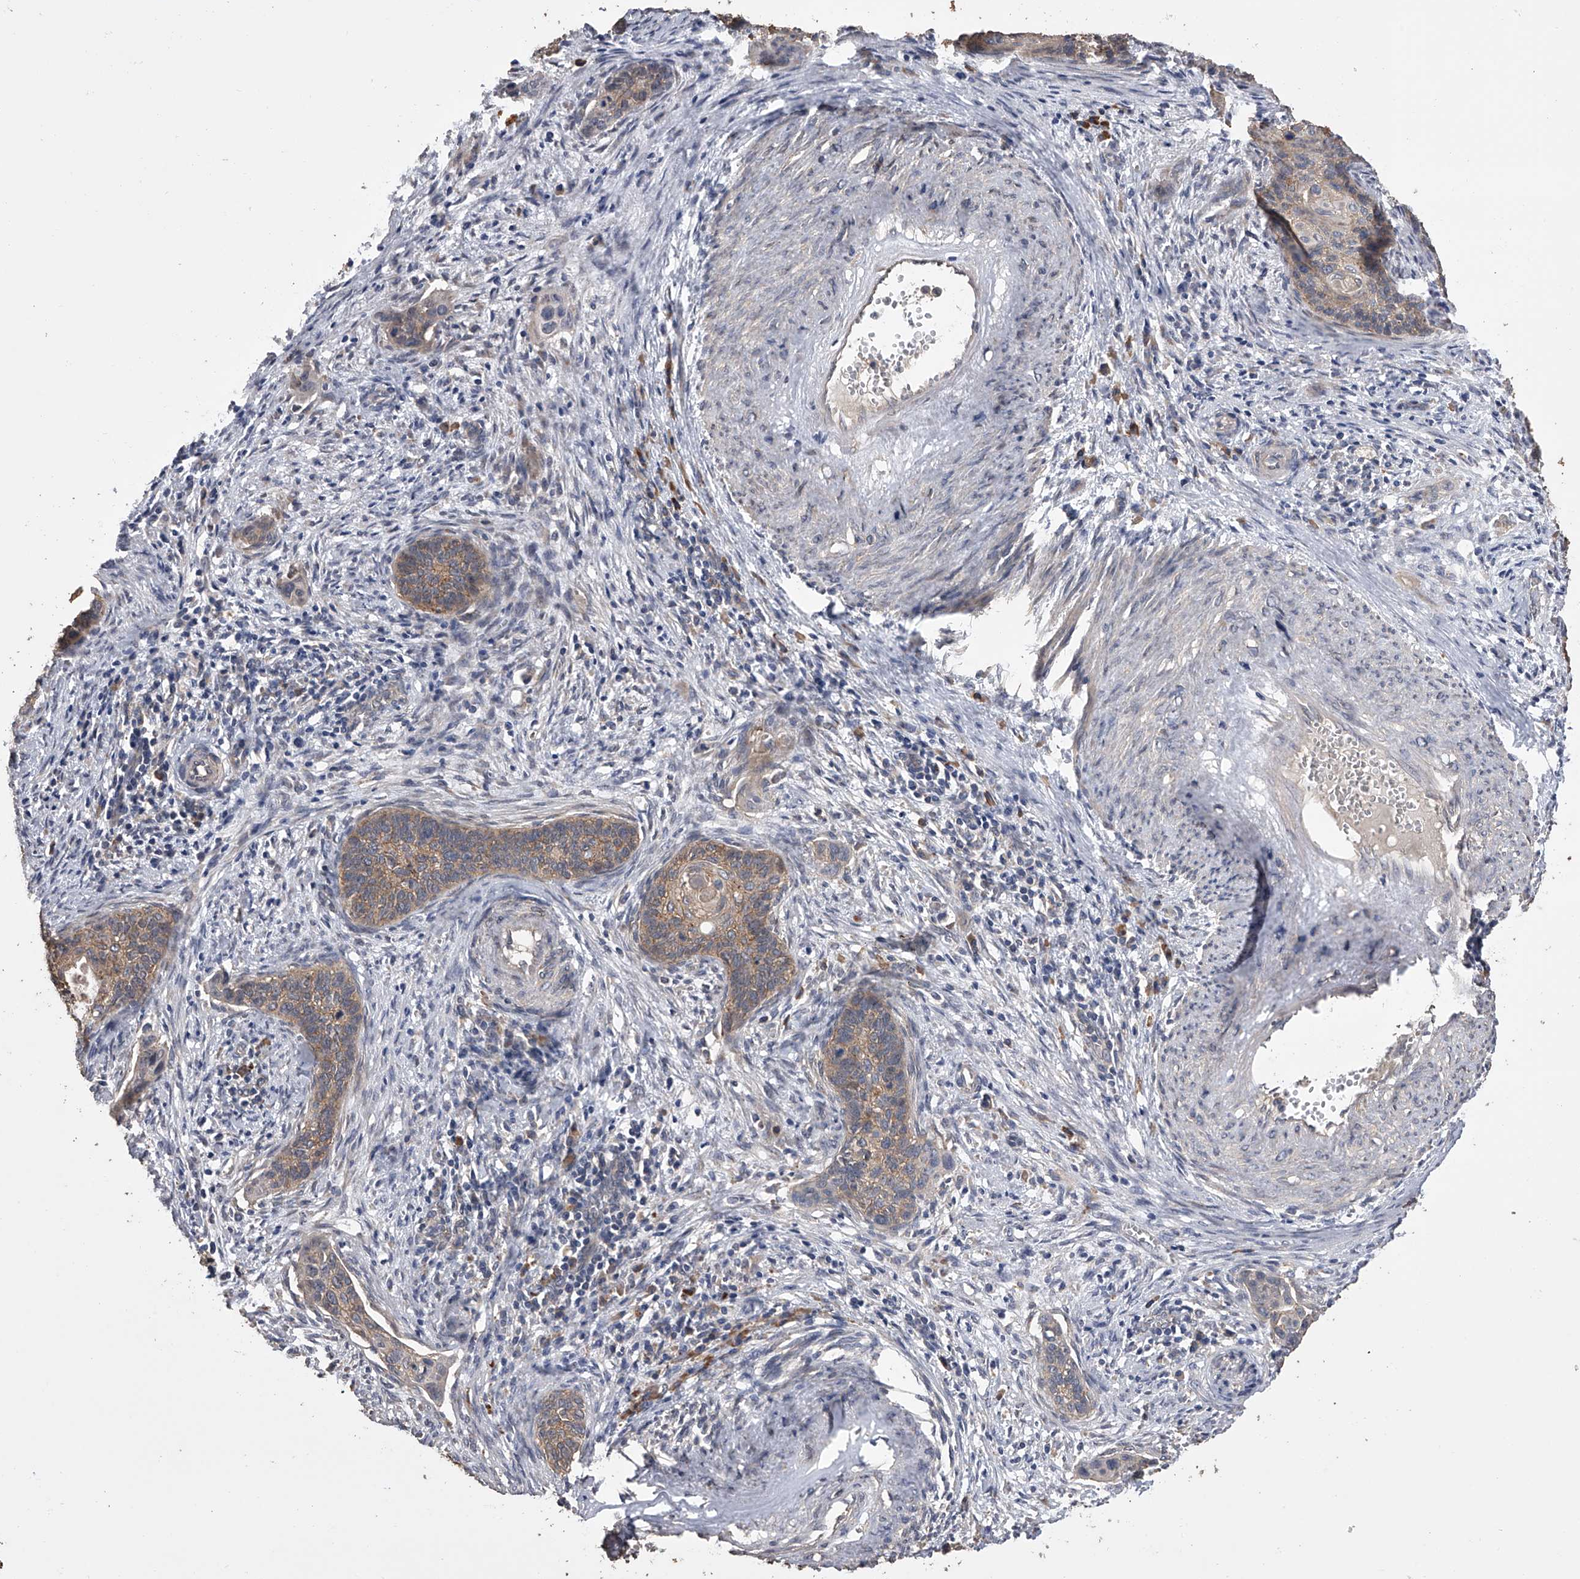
{"staining": {"intensity": "moderate", "quantity": ">75%", "location": "cytoplasmic/membranous"}, "tissue": "cervical cancer", "cell_type": "Tumor cells", "image_type": "cancer", "snomed": [{"axis": "morphology", "description": "Squamous cell carcinoma, NOS"}, {"axis": "topography", "description": "Cervix"}], "caption": "This histopathology image reveals immunohistochemistry (IHC) staining of human cervical cancer, with medium moderate cytoplasmic/membranous positivity in about >75% of tumor cells.", "gene": "ZNF343", "patient": {"sex": "female", "age": 33}}